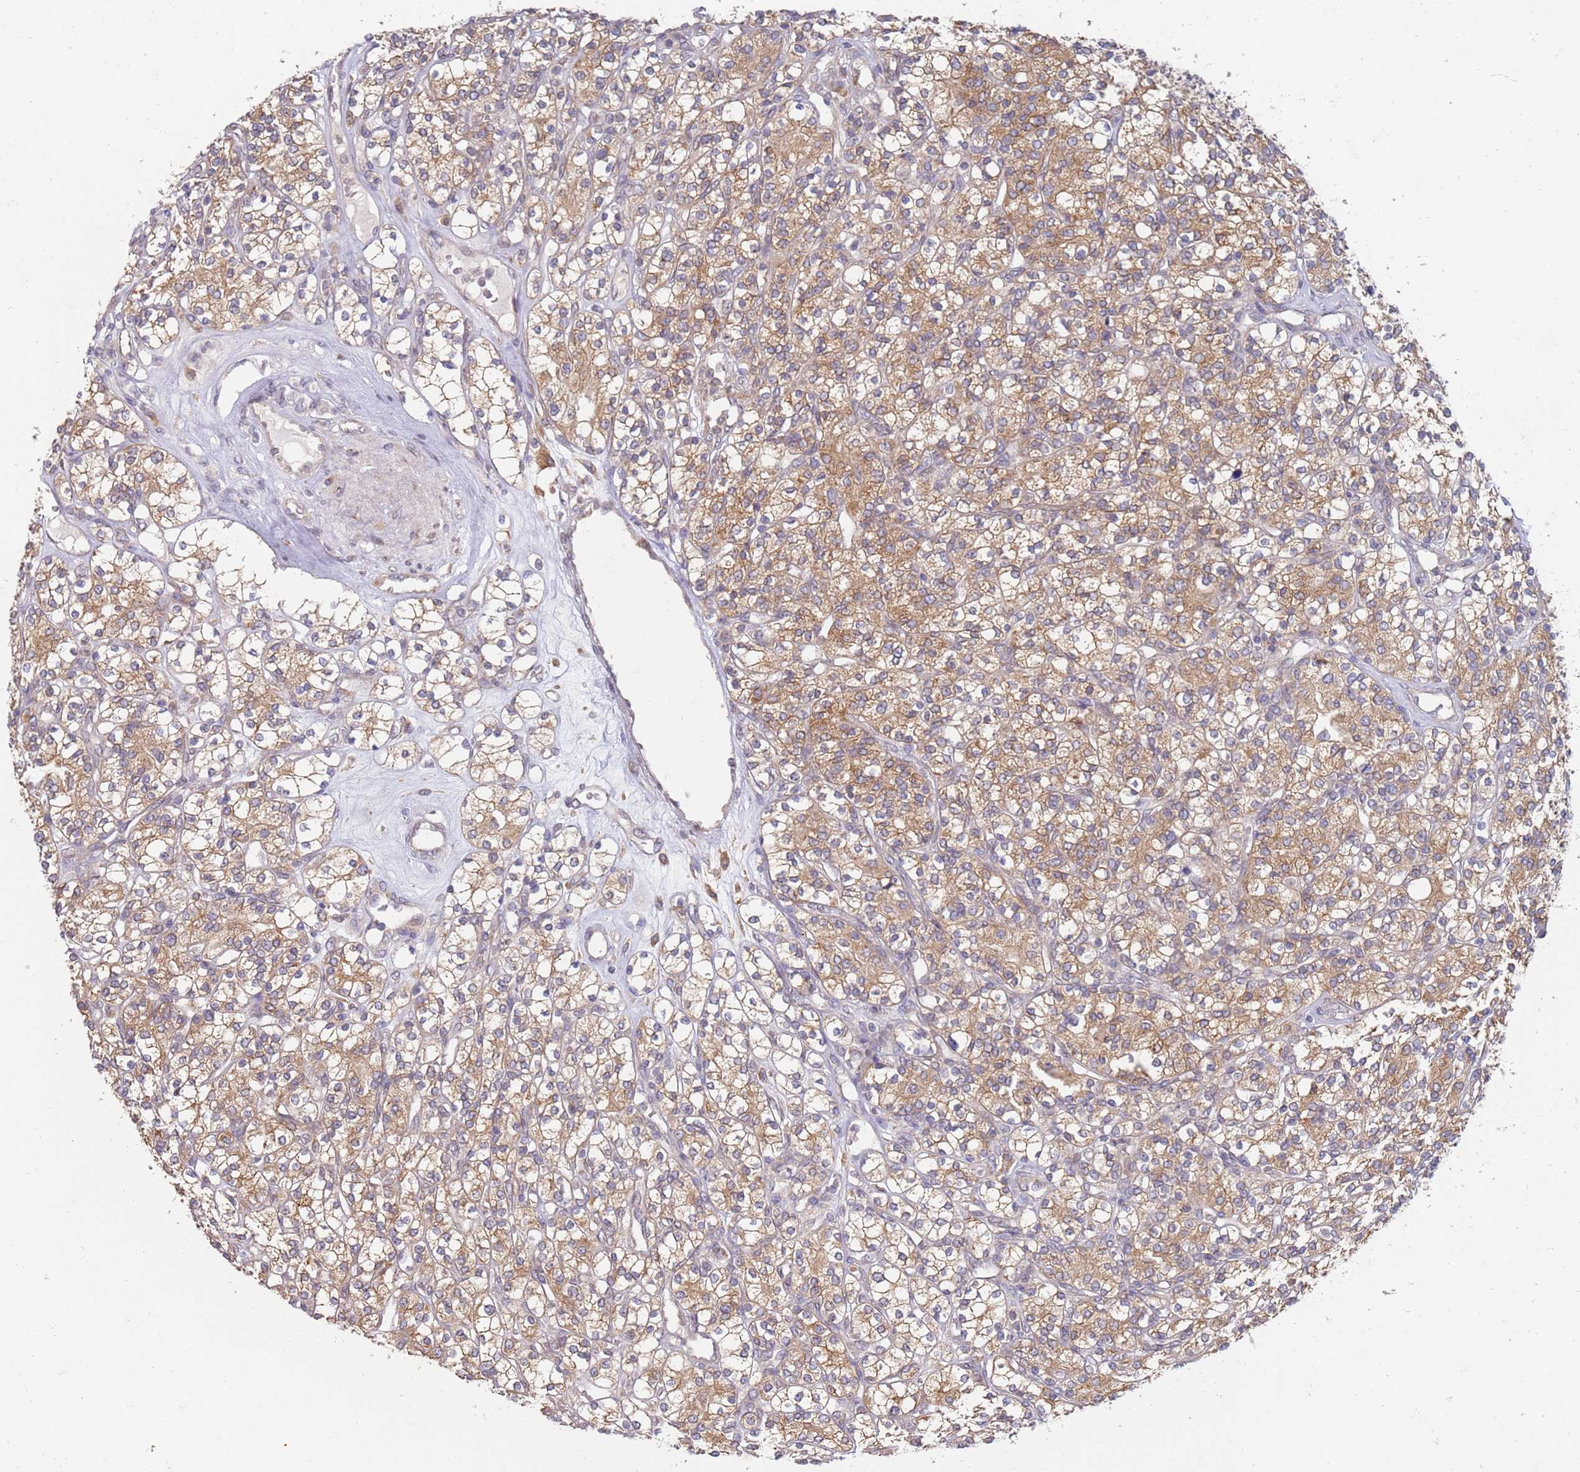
{"staining": {"intensity": "moderate", "quantity": ">75%", "location": "cytoplasmic/membranous"}, "tissue": "renal cancer", "cell_type": "Tumor cells", "image_type": "cancer", "snomed": [{"axis": "morphology", "description": "Adenocarcinoma, NOS"}, {"axis": "topography", "description": "Kidney"}], "caption": "Approximately >75% of tumor cells in renal cancer (adenocarcinoma) display moderate cytoplasmic/membranous protein positivity as visualized by brown immunohistochemical staining.", "gene": "VRK2", "patient": {"sex": "male", "age": 77}}